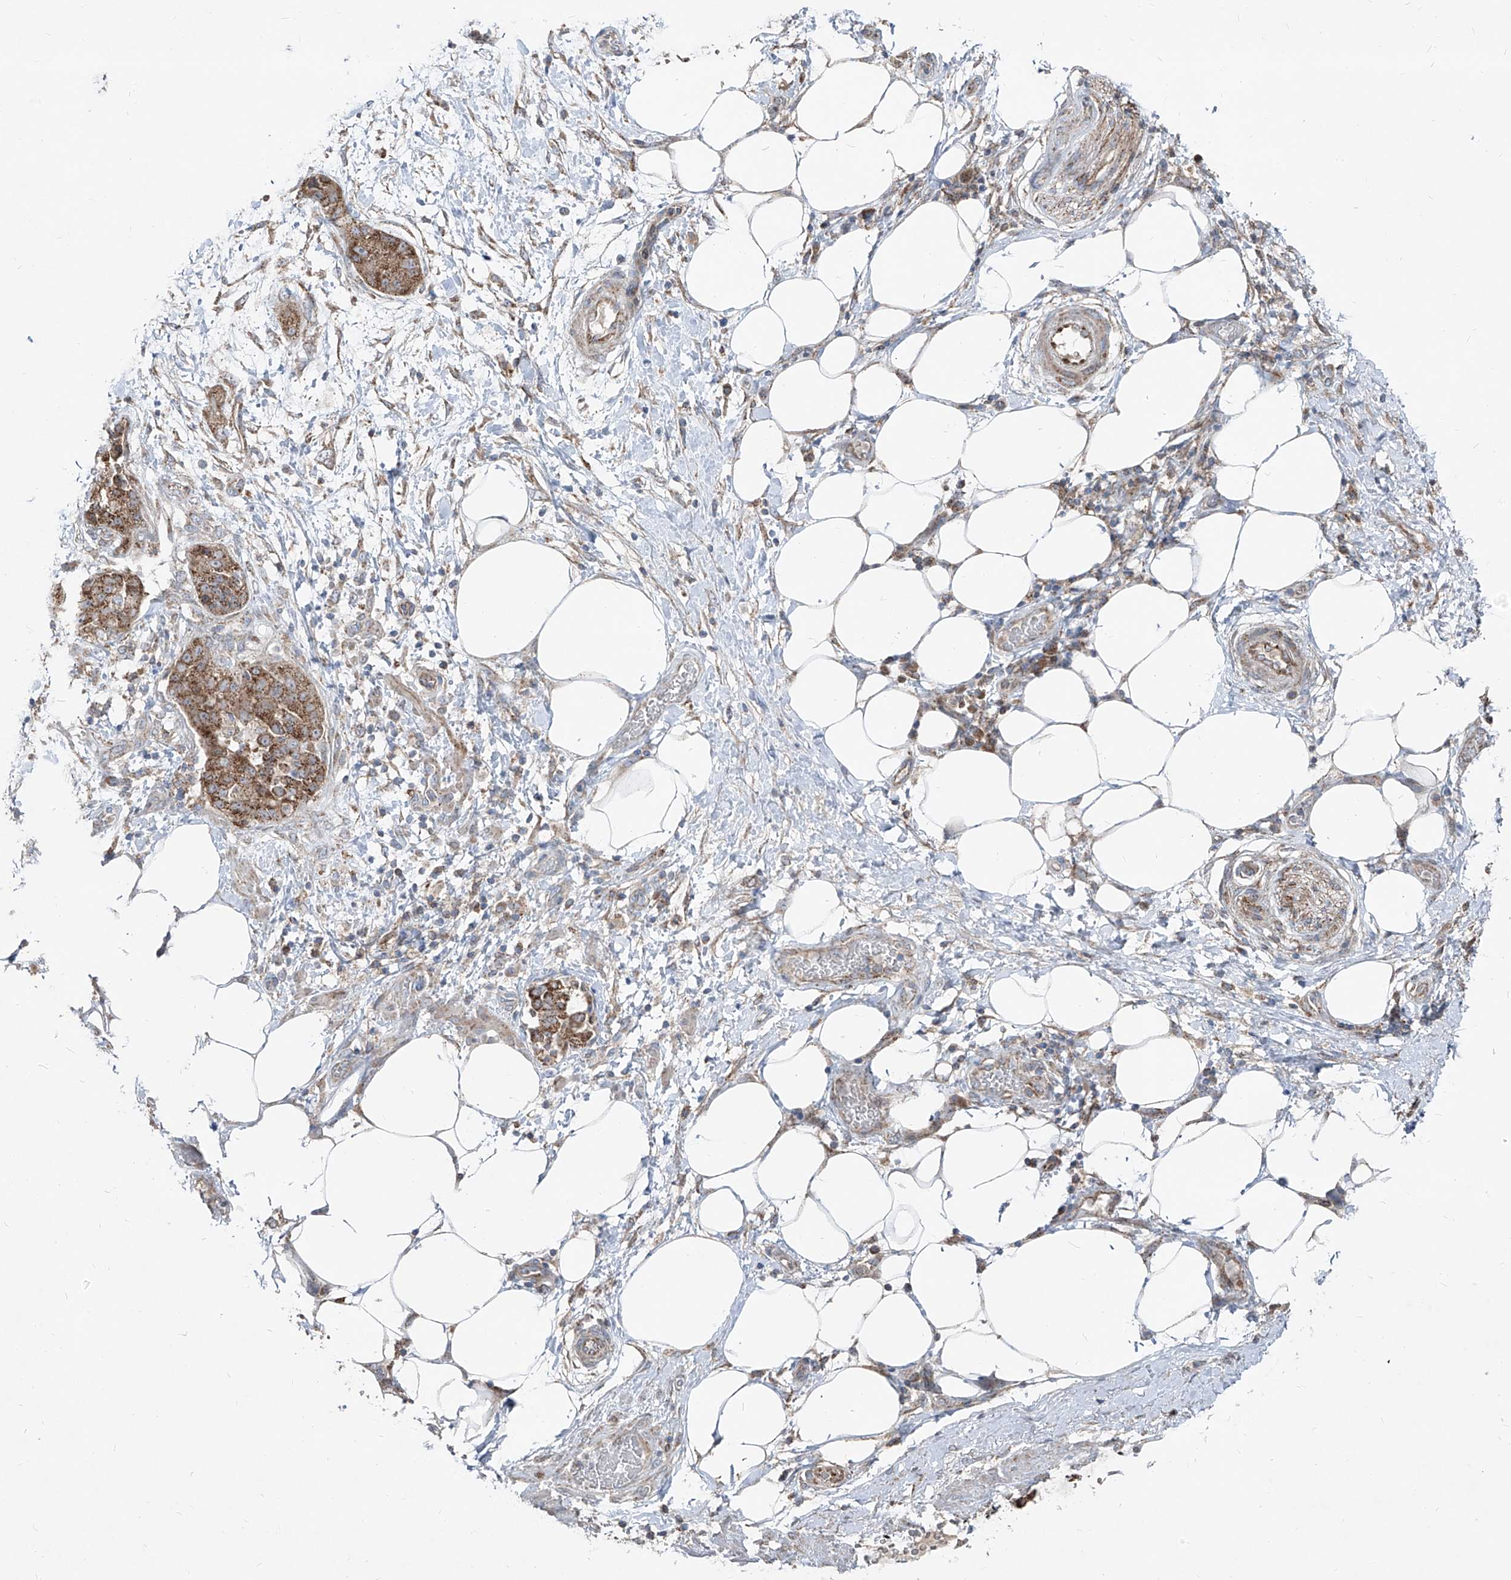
{"staining": {"intensity": "moderate", "quantity": ">75%", "location": "cytoplasmic/membranous"}, "tissue": "pancreatic cancer", "cell_type": "Tumor cells", "image_type": "cancer", "snomed": [{"axis": "morphology", "description": "Adenocarcinoma, NOS"}, {"axis": "topography", "description": "Pancreas"}], "caption": "This photomicrograph shows immunohistochemistry (IHC) staining of human adenocarcinoma (pancreatic), with medium moderate cytoplasmic/membranous positivity in about >75% of tumor cells.", "gene": "ABCD3", "patient": {"sex": "female", "age": 78}}